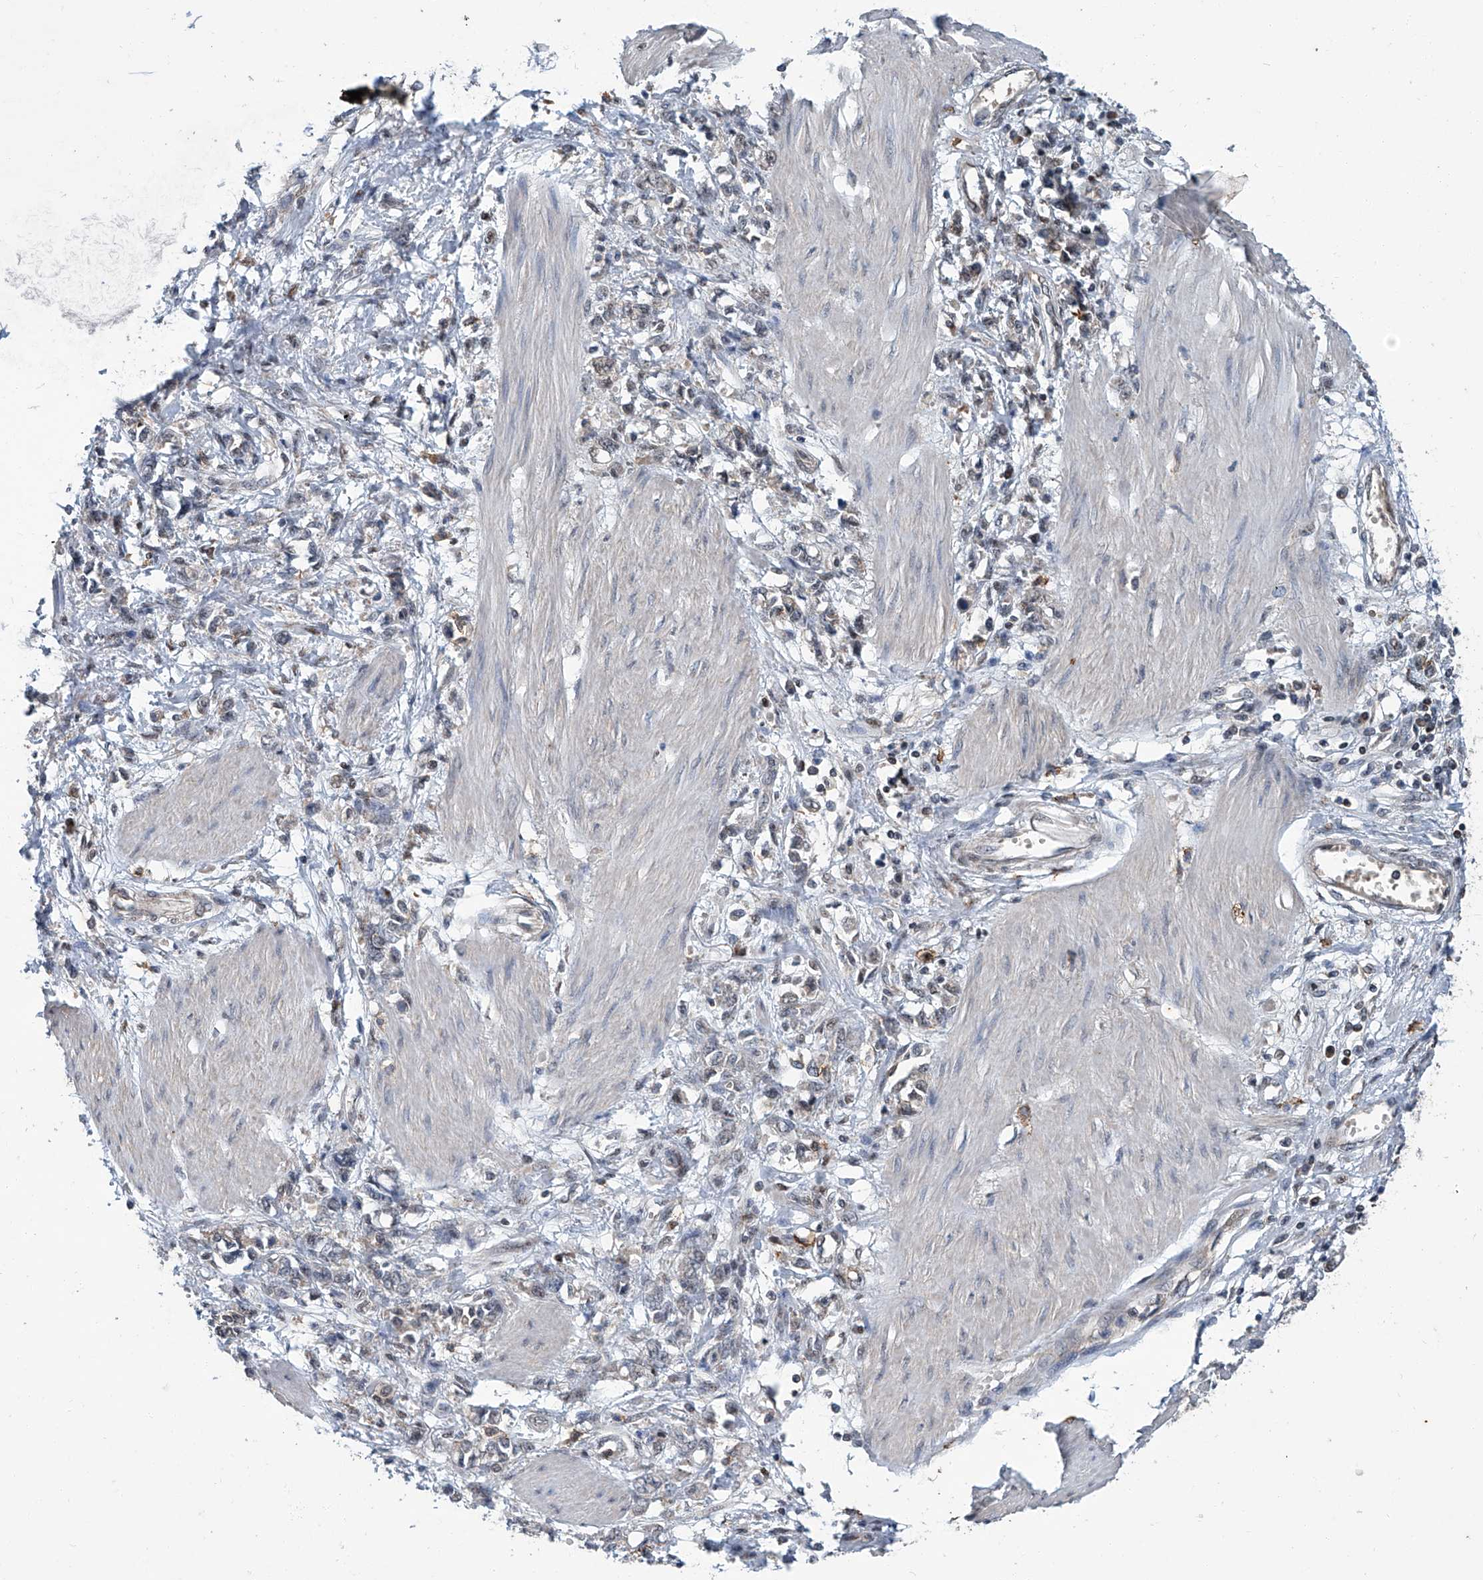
{"staining": {"intensity": "weak", "quantity": "<25%", "location": "cytoplasmic/membranous"}, "tissue": "stomach cancer", "cell_type": "Tumor cells", "image_type": "cancer", "snomed": [{"axis": "morphology", "description": "Adenocarcinoma, NOS"}, {"axis": "topography", "description": "Stomach"}], "caption": "Photomicrograph shows no protein staining in tumor cells of adenocarcinoma (stomach) tissue. (Stains: DAB immunohistochemistry with hematoxylin counter stain, Microscopy: brightfield microscopy at high magnification).", "gene": "CLK1", "patient": {"sex": "female", "age": 76}}